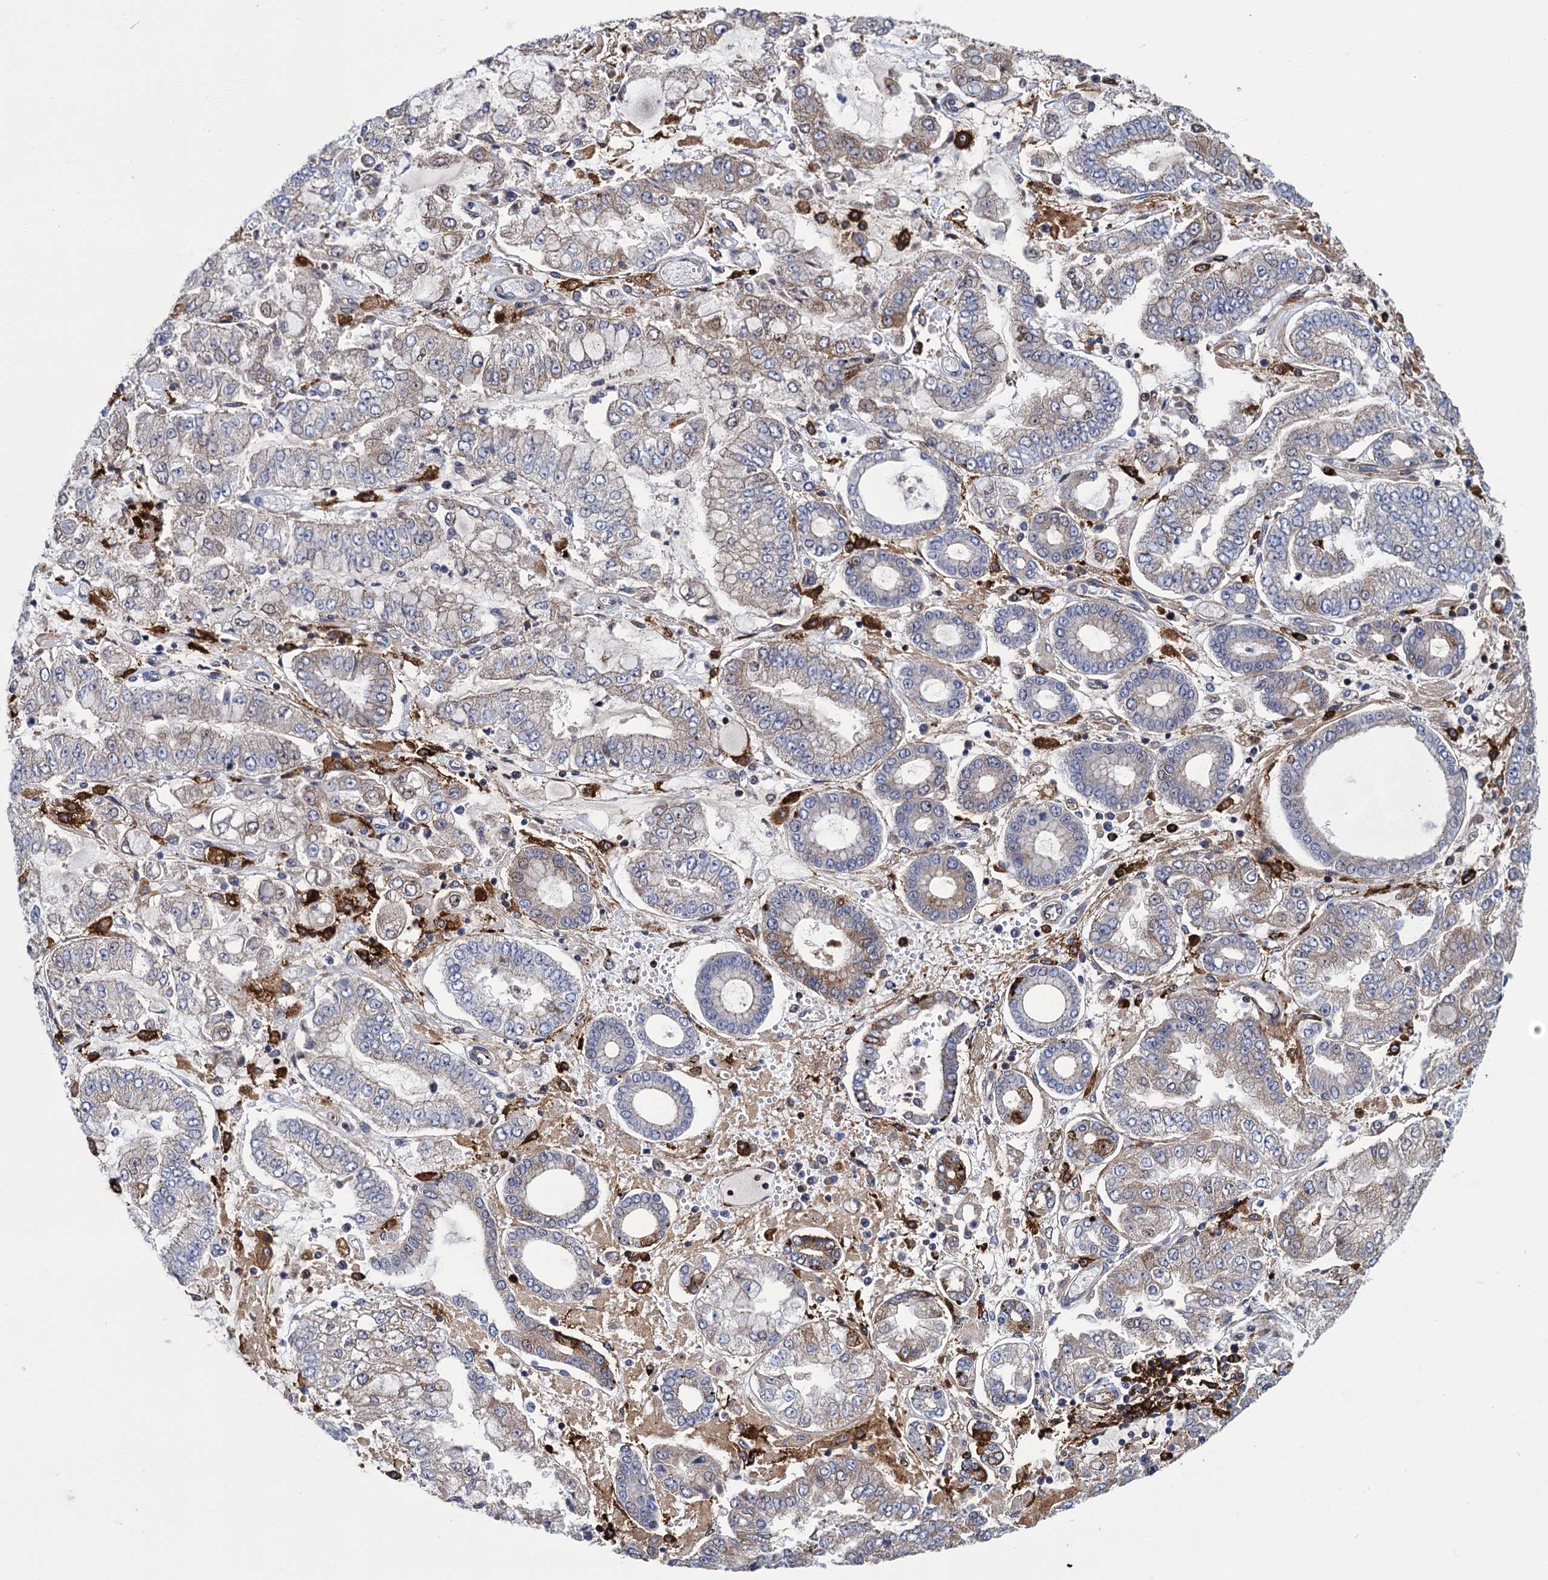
{"staining": {"intensity": "moderate", "quantity": "<25%", "location": "cytoplasmic/membranous"}, "tissue": "stomach cancer", "cell_type": "Tumor cells", "image_type": "cancer", "snomed": [{"axis": "morphology", "description": "Adenocarcinoma, NOS"}, {"axis": "topography", "description": "Stomach"}], "caption": "An image showing moderate cytoplasmic/membranous expression in about <25% of tumor cells in stomach adenocarcinoma, as visualized by brown immunohistochemical staining.", "gene": "DNHD1", "patient": {"sex": "male", "age": 76}}